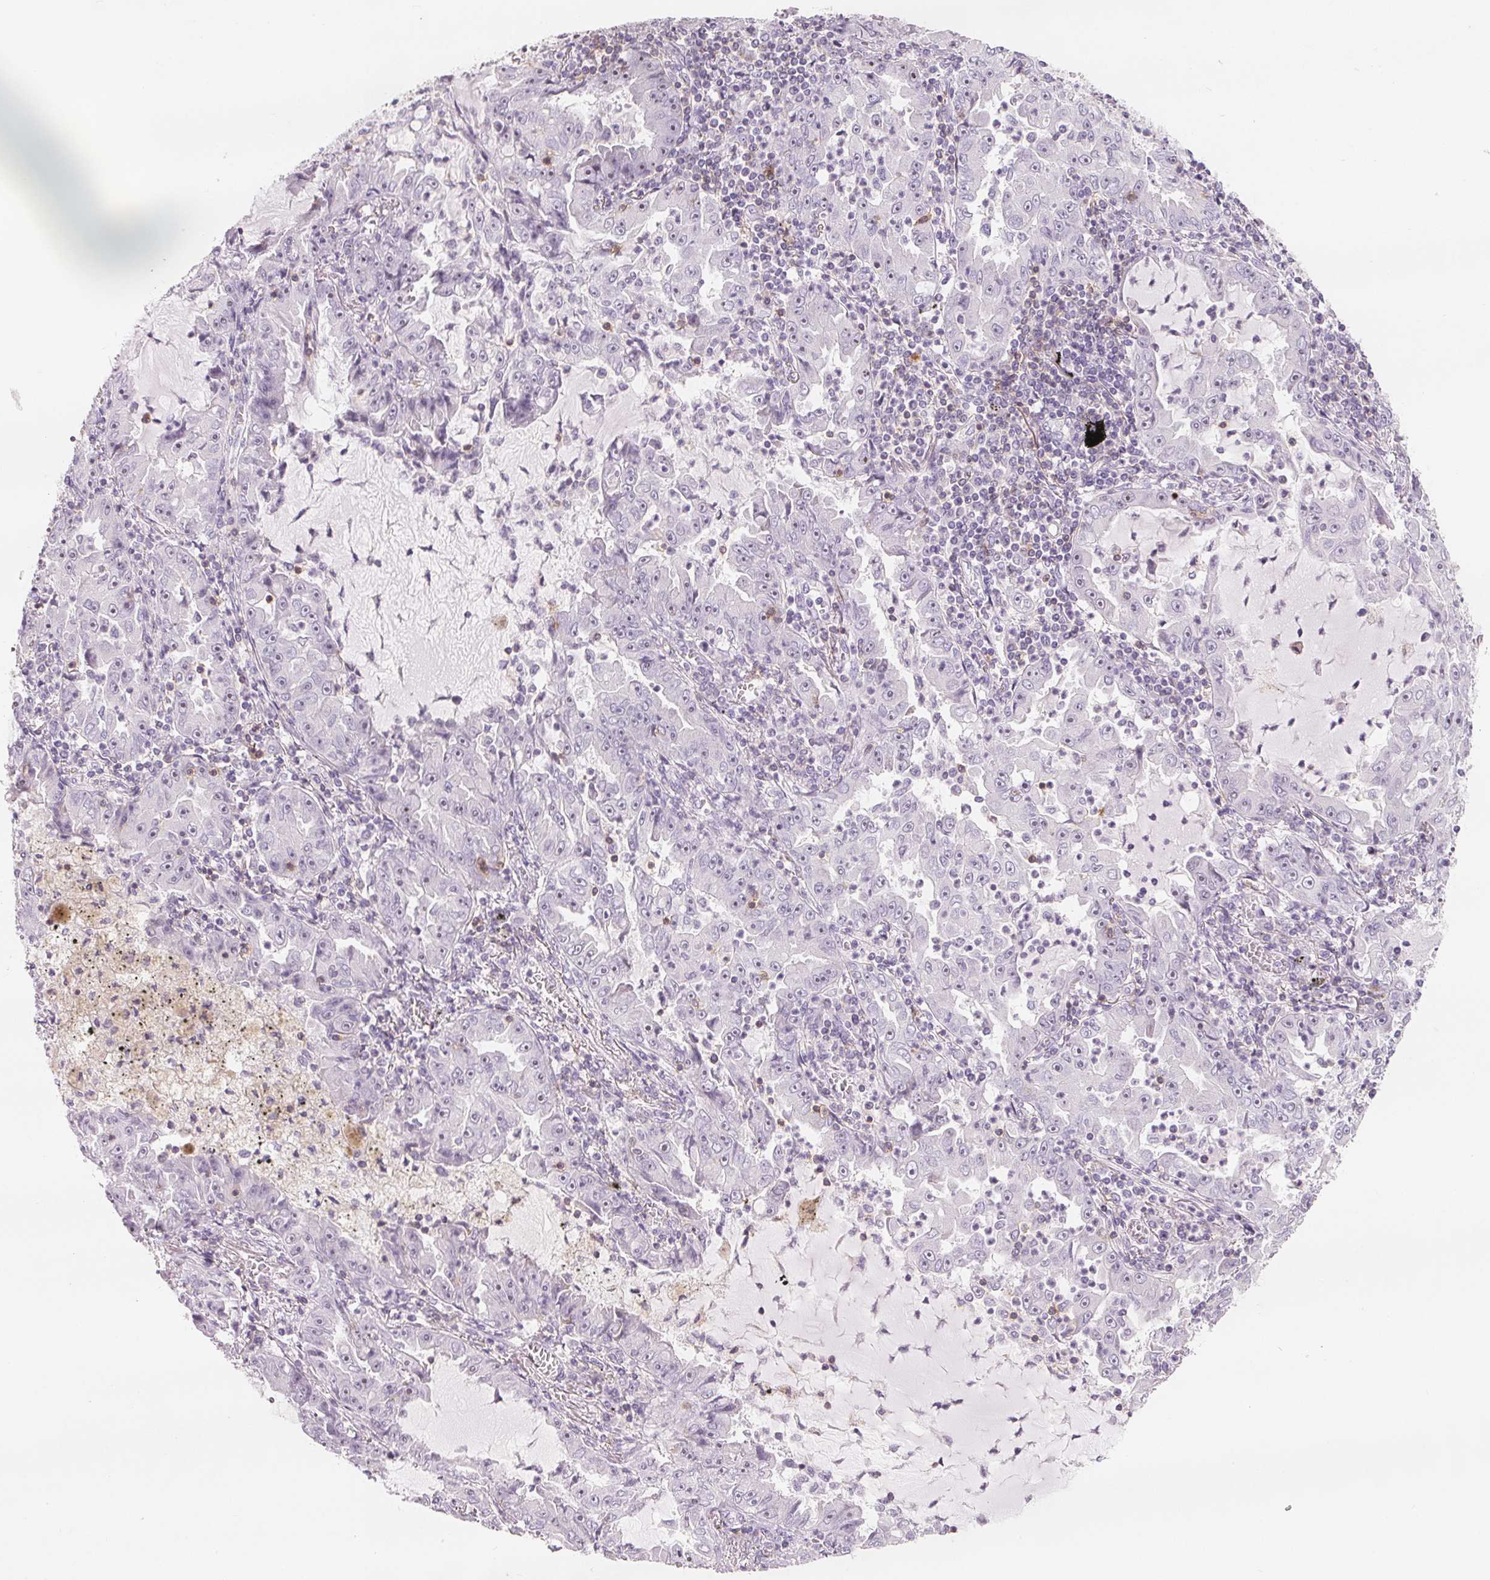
{"staining": {"intensity": "negative", "quantity": "none", "location": "none"}, "tissue": "lung cancer", "cell_type": "Tumor cells", "image_type": "cancer", "snomed": [{"axis": "morphology", "description": "Adenocarcinoma, NOS"}, {"axis": "topography", "description": "Lung"}], "caption": "Immunohistochemical staining of lung cancer shows no significant positivity in tumor cells.", "gene": "CD69", "patient": {"sex": "female", "age": 52}}